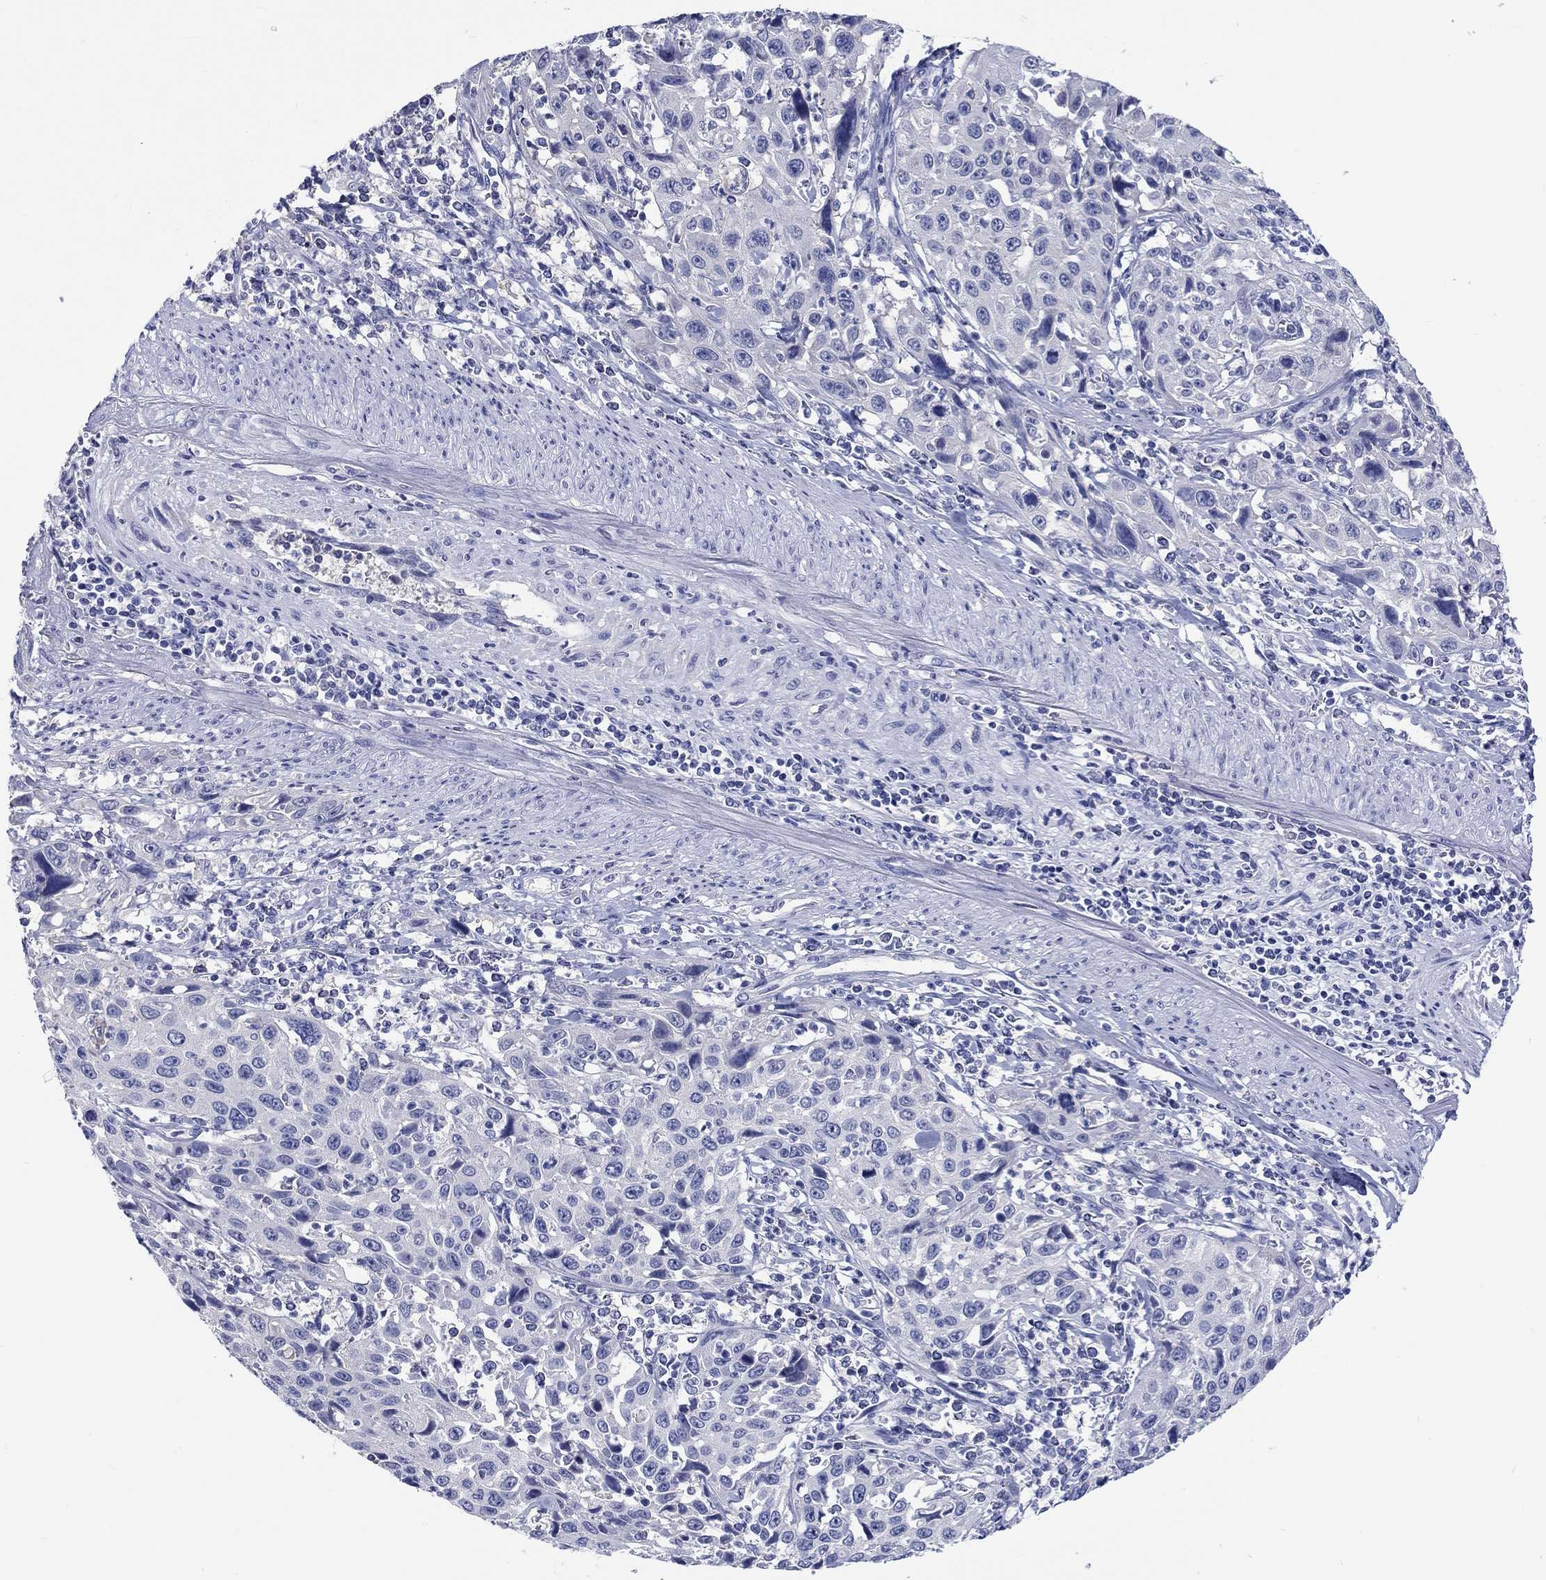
{"staining": {"intensity": "negative", "quantity": "none", "location": "none"}, "tissue": "cervical cancer", "cell_type": "Tumor cells", "image_type": "cancer", "snomed": [{"axis": "morphology", "description": "Squamous cell carcinoma, NOS"}, {"axis": "topography", "description": "Cervix"}], "caption": "Histopathology image shows no significant protein expression in tumor cells of cervical cancer.", "gene": "TOMM20L", "patient": {"sex": "female", "age": 26}}